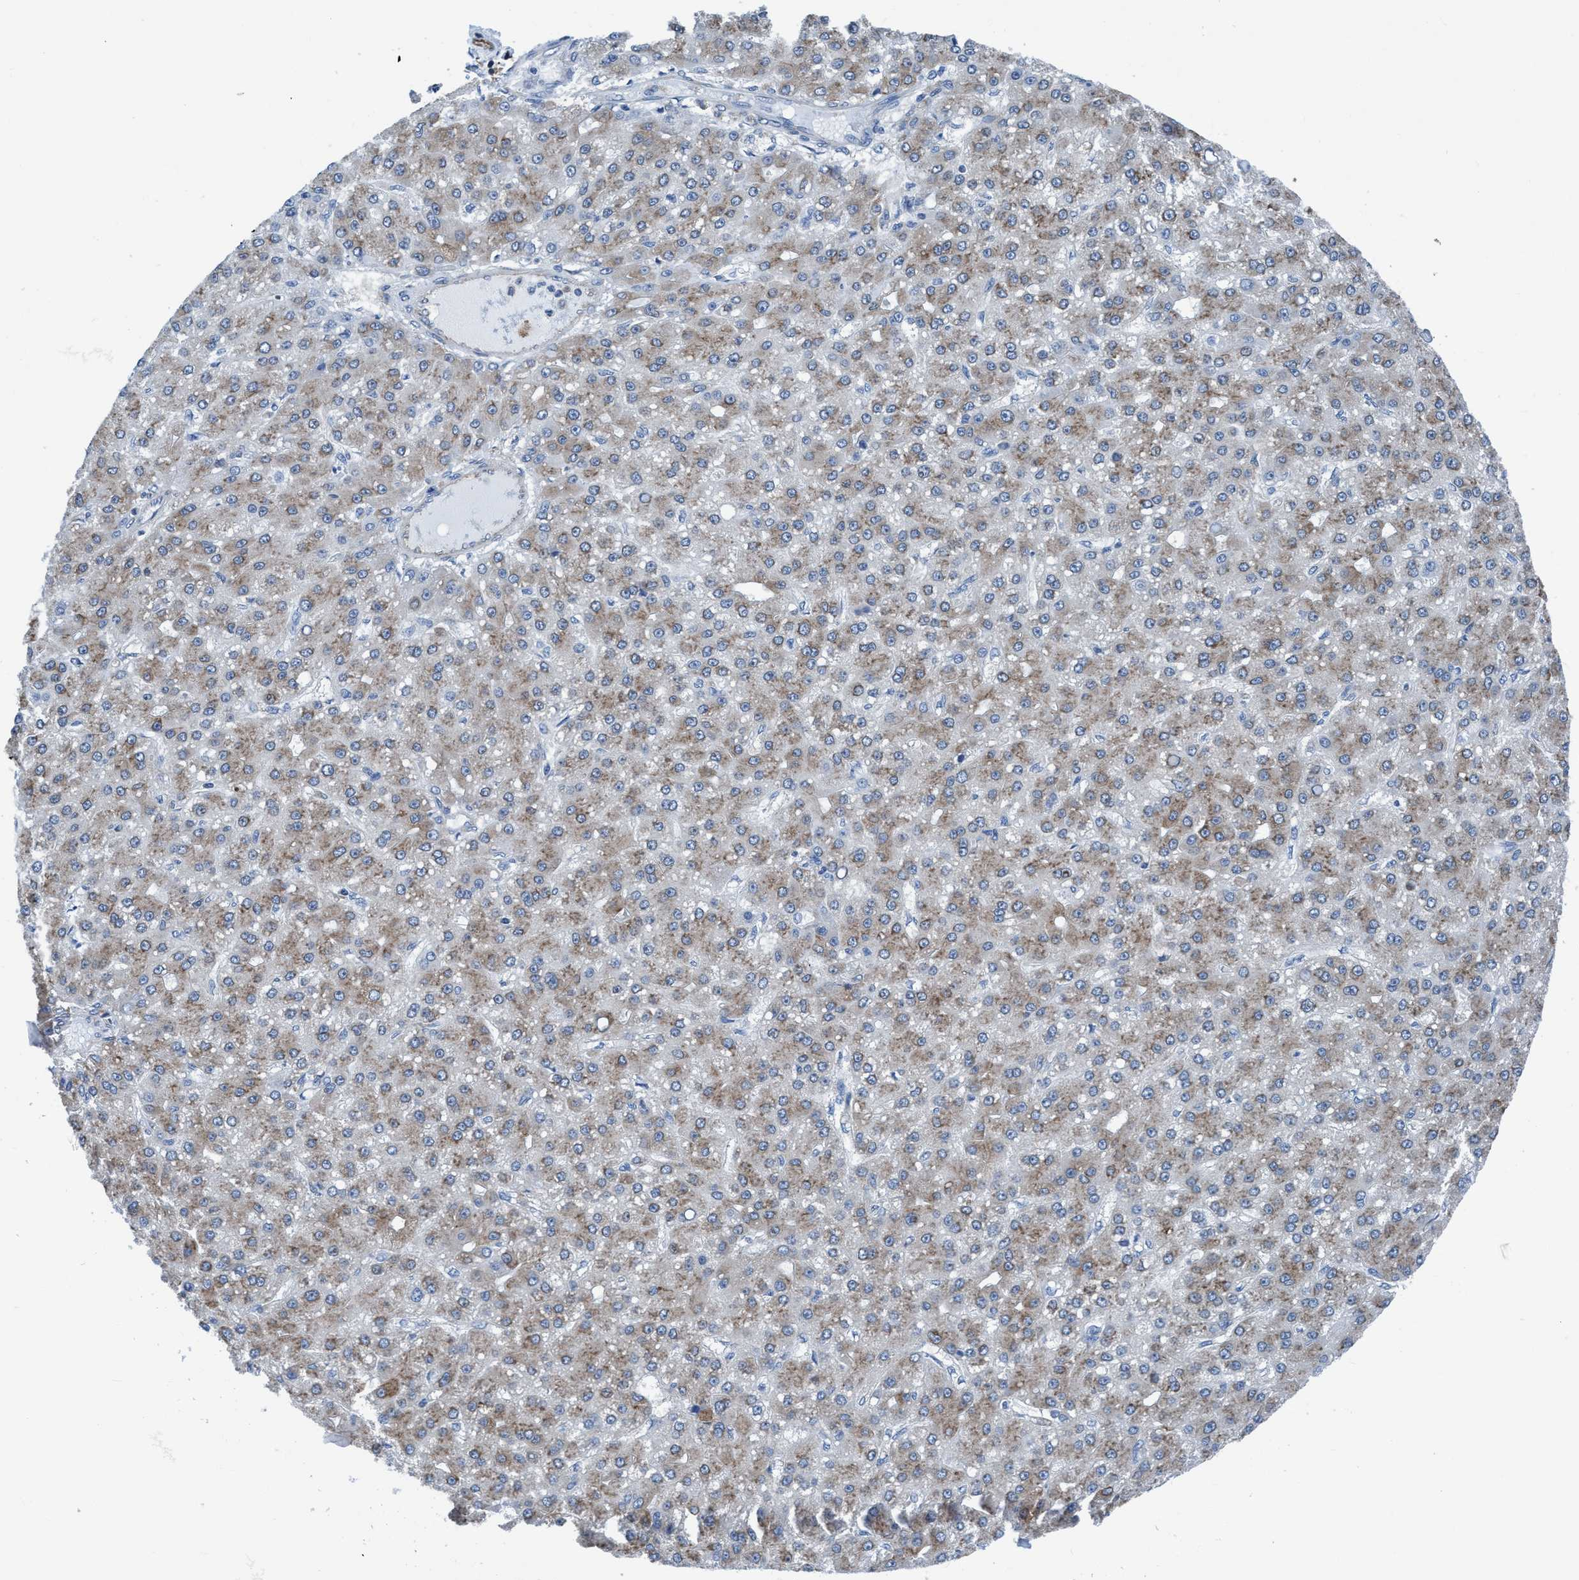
{"staining": {"intensity": "weak", "quantity": "25%-75%", "location": "cytoplasmic/membranous"}, "tissue": "liver cancer", "cell_type": "Tumor cells", "image_type": "cancer", "snomed": [{"axis": "morphology", "description": "Carcinoma, Hepatocellular, NOS"}, {"axis": "topography", "description": "Liver"}], "caption": "Immunohistochemistry staining of liver cancer (hepatocellular carcinoma), which shows low levels of weak cytoplasmic/membranous positivity in about 25%-75% of tumor cells indicating weak cytoplasmic/membranous protein expression. The staining was performed using DAB (brown) for protein detection and nuclei were counterstained in hematoxylin (blue).", "gene": "NMT1", "patient": {"sex": "male", "age": 67}}